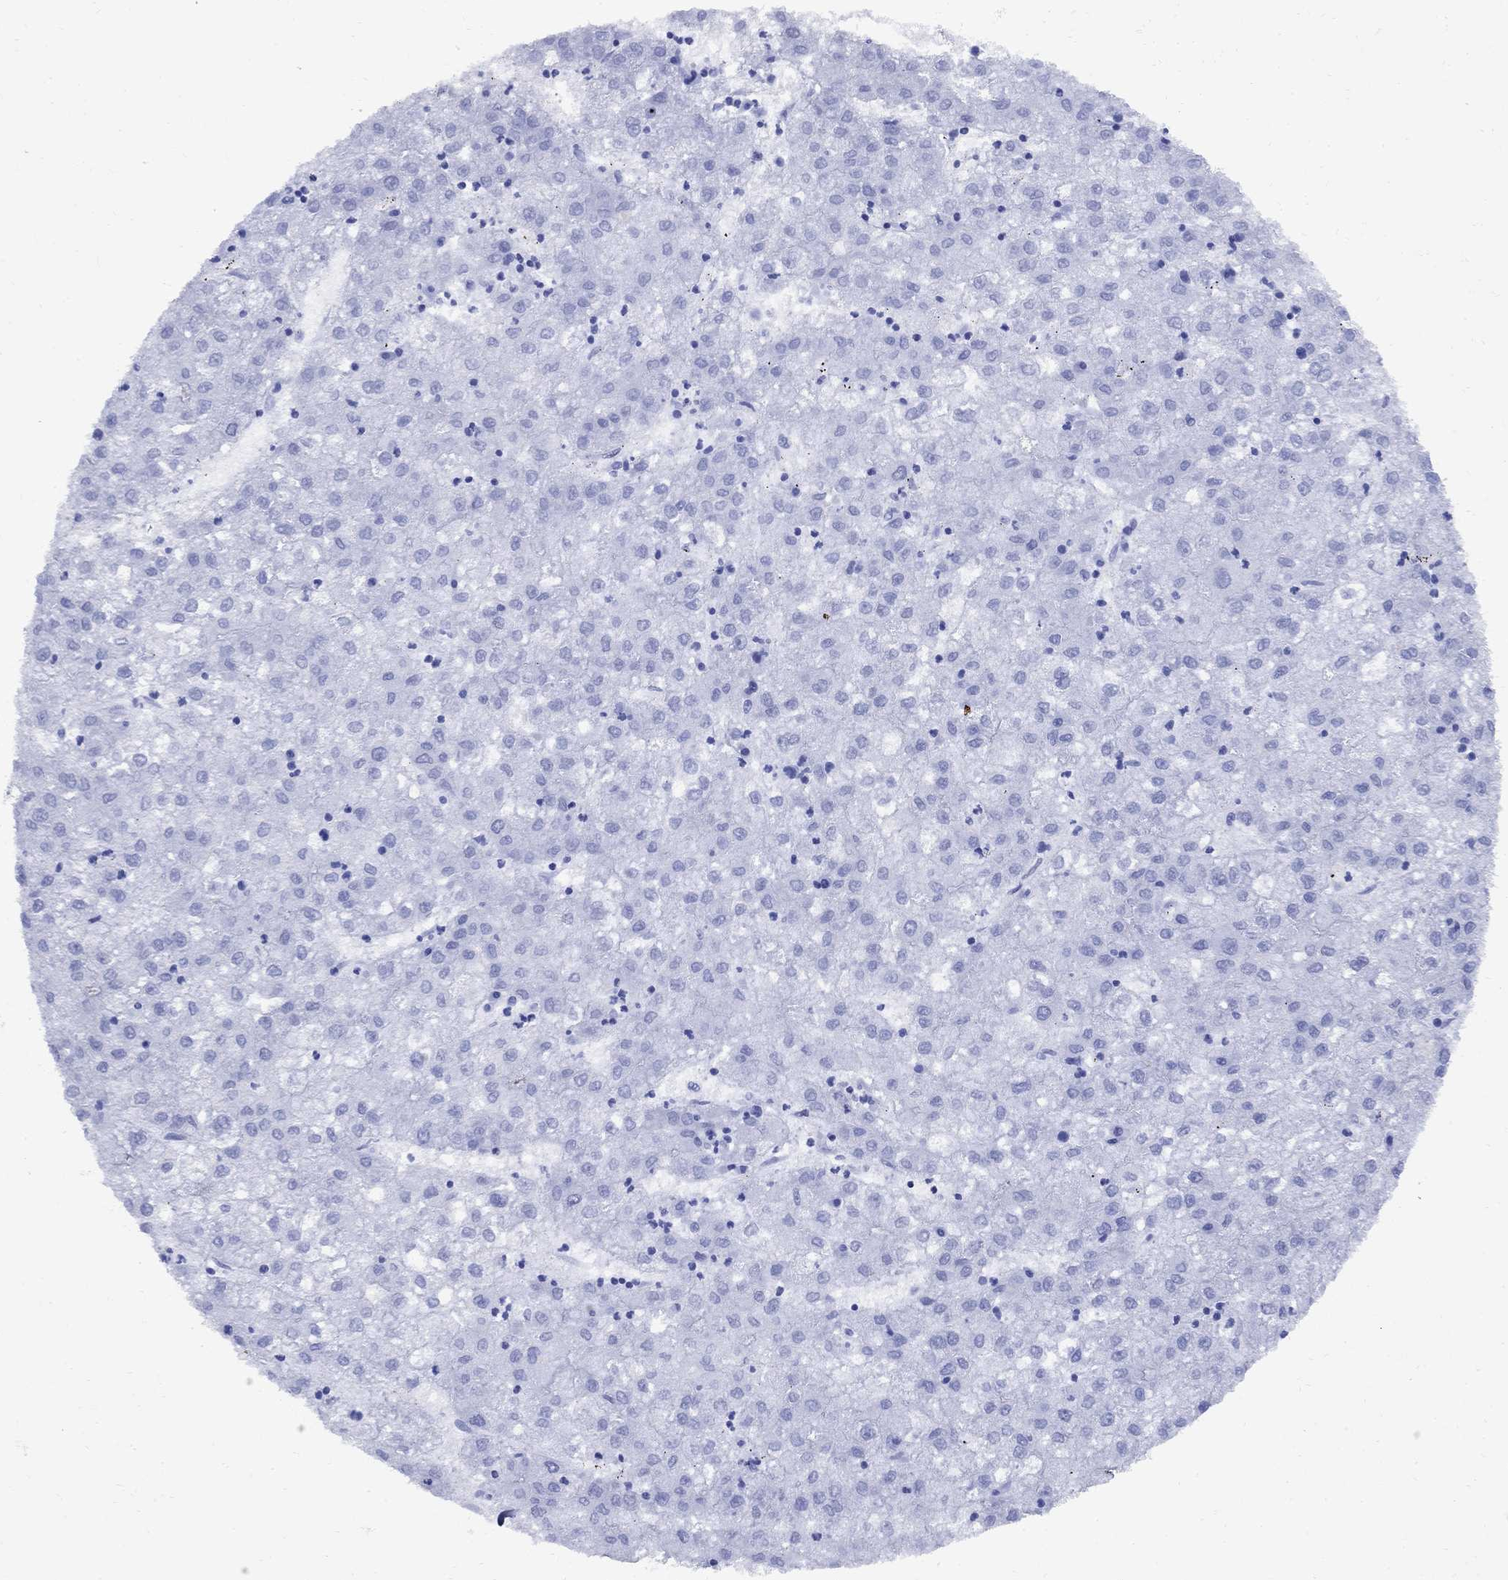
{"staining": {"intensity": "negative", "quantity": "none", "location": "none"}, "tissue": "liver cancer", "cell_type": "Tumor cells", "image_type": "cancer", "snomed": [{"axis": "morphology", "description": "Carcinoma, Hepatocellular, NOS"}, {"axis": "topography", "description": "Liver"}], "caption": "Liver hepatocellular carcinoma was stained to show a protein in brown. There is no significant positivity in tumor cells. (DAB (3,3'-diaminobenzidine) immunohistochemistry, high magnification).", "gene": "SMCP", "patient": {"sex": "male", "age": 72}}